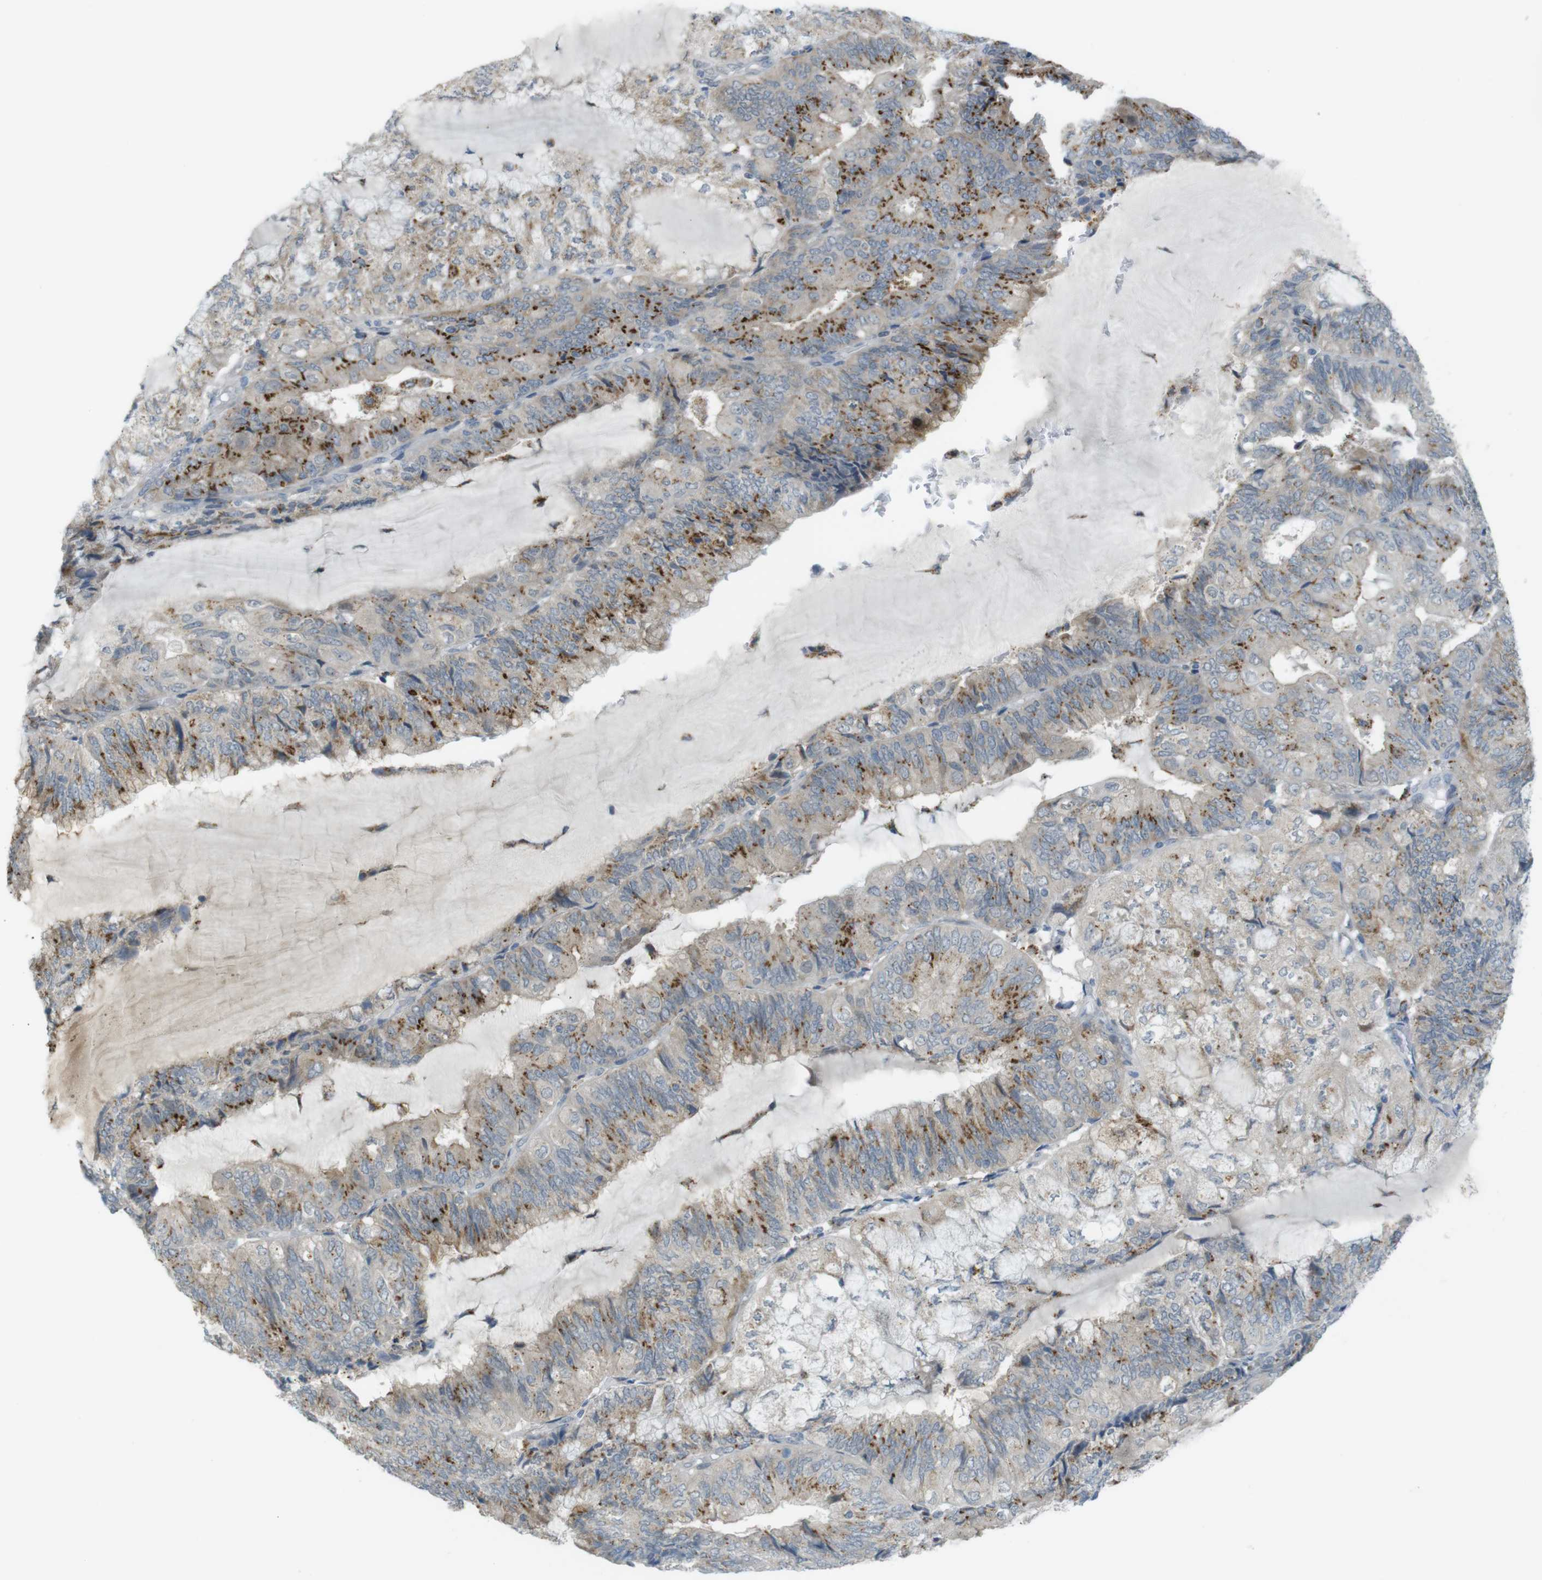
{"staining": {"intensity": "moderate", "quantity": ">75%", "location": "cytoplasmic/membranous"}, "tissue": "endometrial cancer", "cell_type": "Tumor cells", "image_type": "cancer", "snomed": [{"axis": "morphology", "description": "Adenocarcinoma, NOS"}, {"axis": "topography", "description": "Endometrium"}], "caption": "Human endometrial cancer (adenocarcinoma) stained with a protein marker reveals moderate staining in tumor cells.", "gene": "UGT8", "patient": {"sex": "female", "age": 81}}